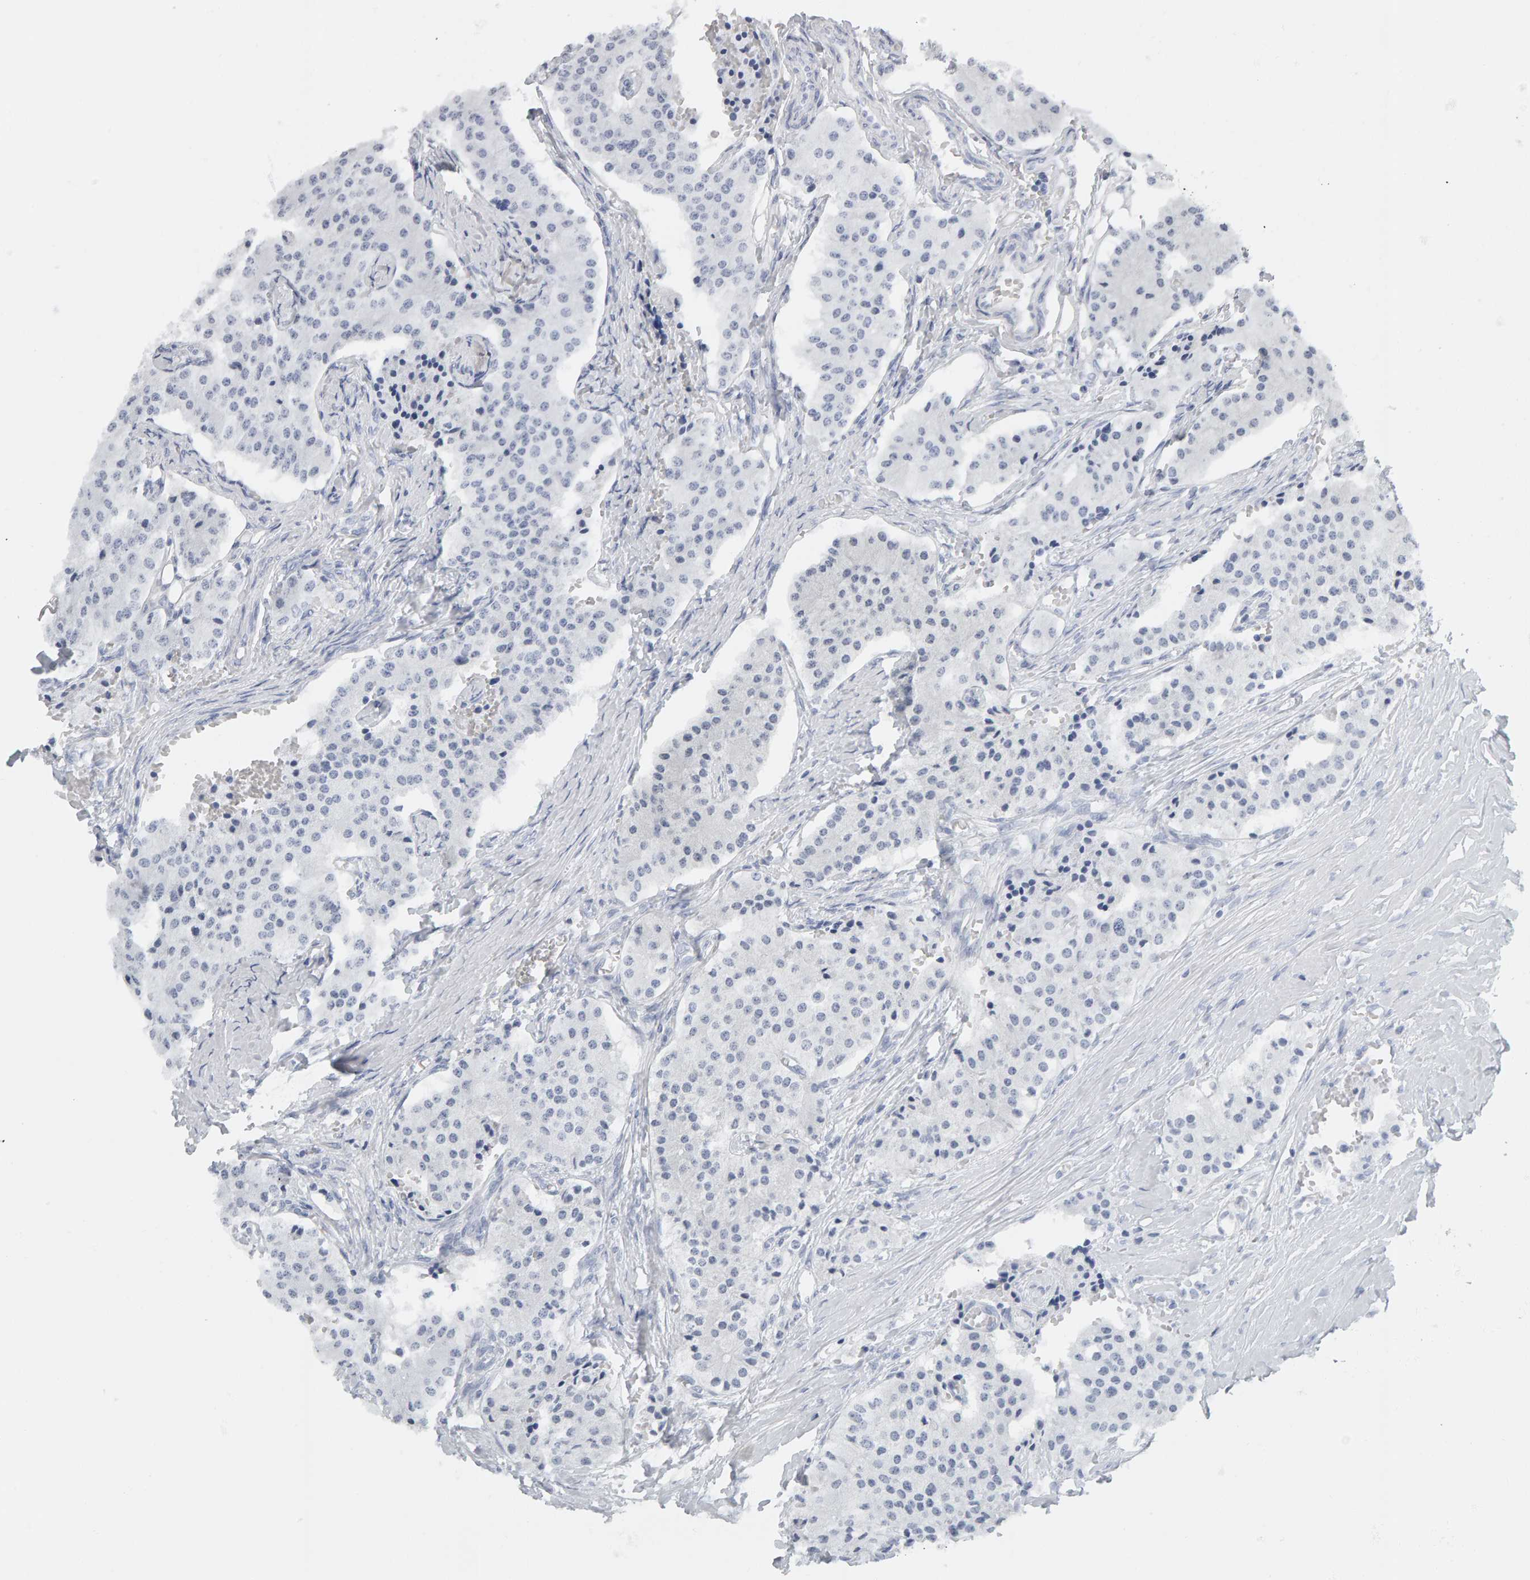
{"staining": {"intensity": "negative", "quantity": "none", "location": "none"}, "tissue": "carcinoid", "cell_type": "Tumor cells", "image_type": "cancer", "snomed": [{"axis": "morphology", "description": "Carcinoid, malignant, NOS"}, {"axis": "topography", "description": "Colon"}], "caption": "Immunohistochemistry micrograph of neoplastic tissue: carcinoid stained with DAB demonstrates no significant protein positivity in tumor cells.", "gene": "SPACA3", "patient": {"sex": "female", "age": 52}}